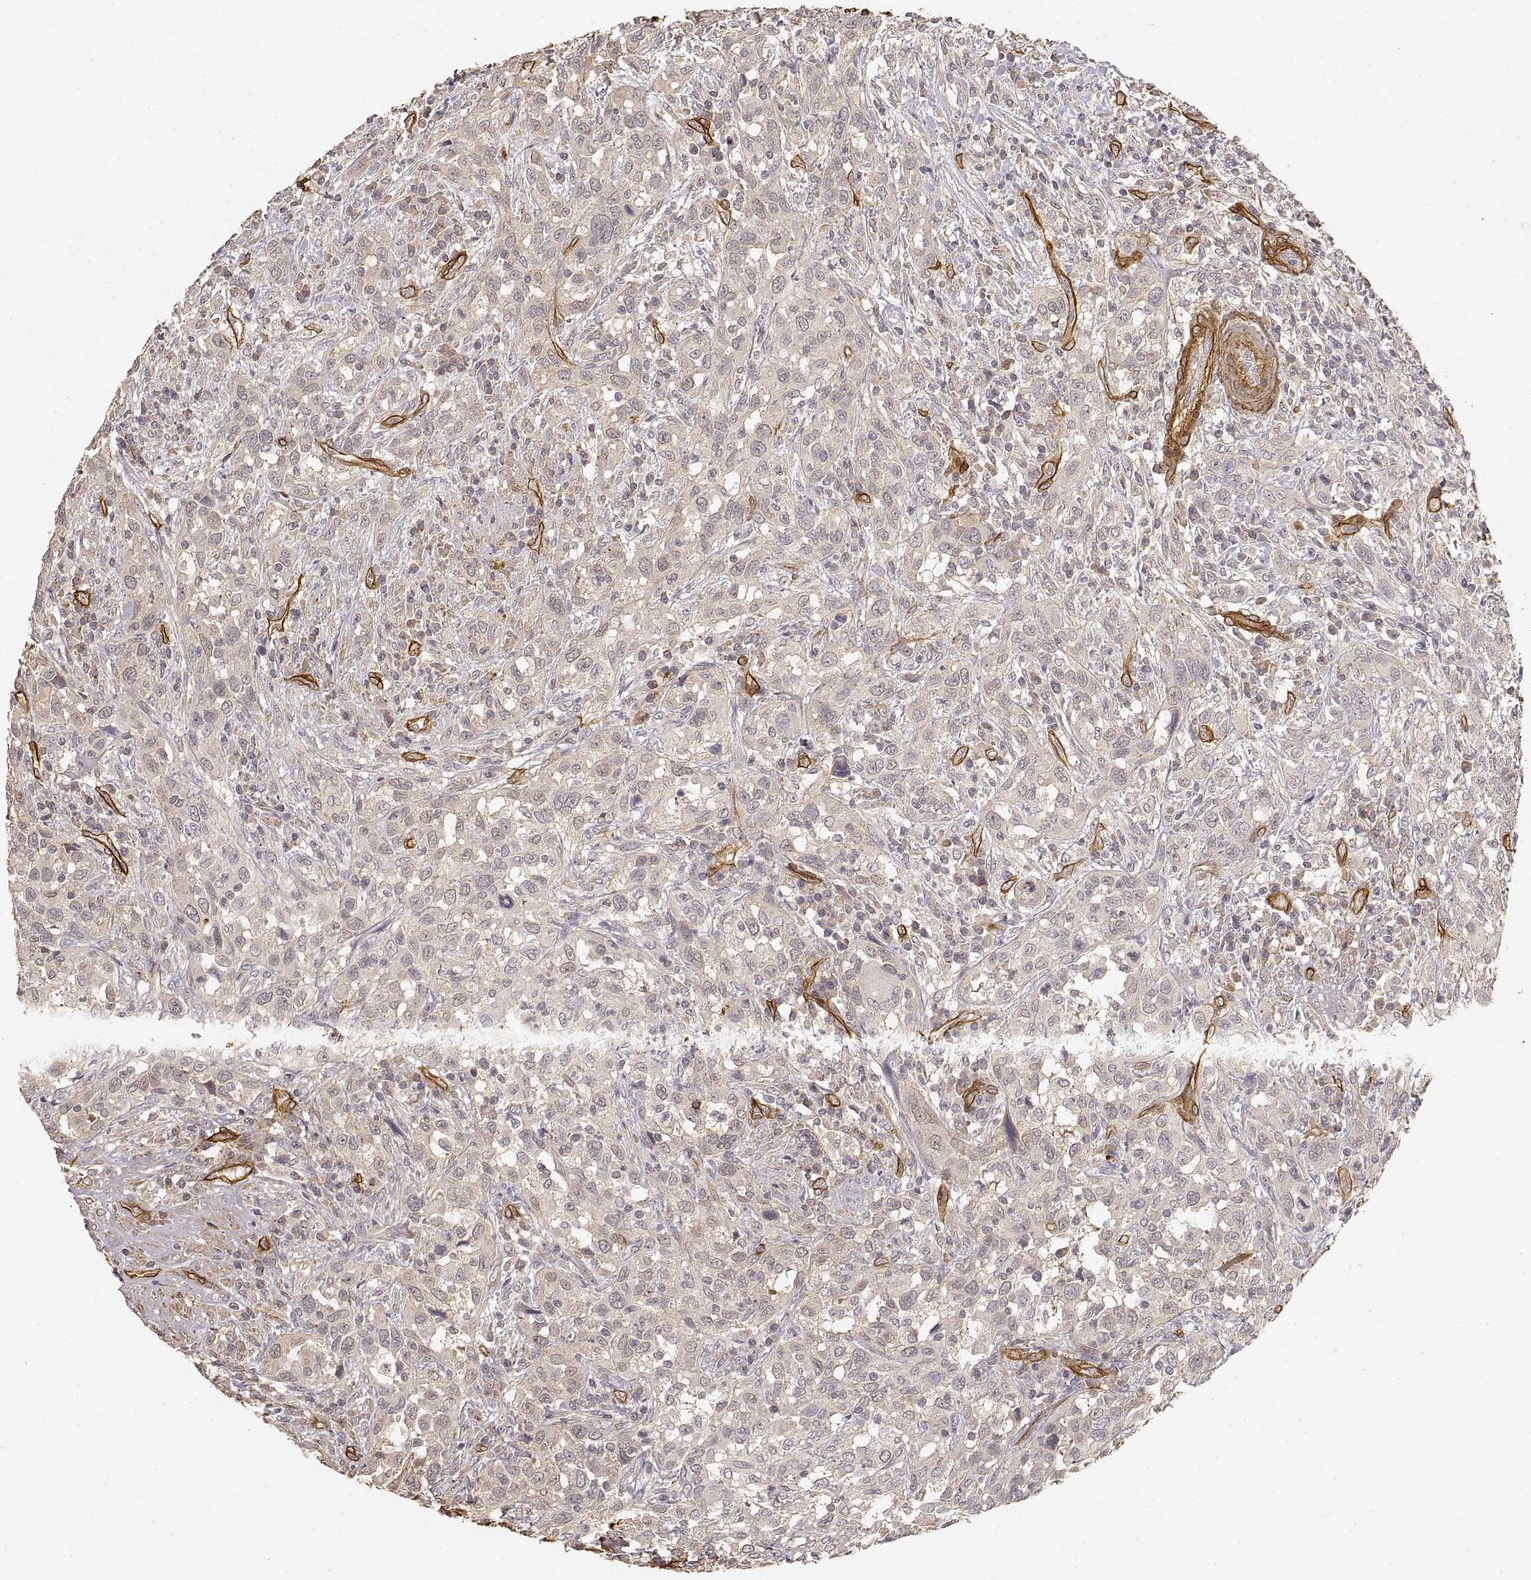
{"staining": {"intensity": "weak", "quantity": "<25%", "location": "cytoplasmic/membranous"}, "tissue": "urothelial cancer", "cell_type": "Tumor cells", "image_type": "cancer", "snomed": [{"axis": "morphology", "description": "Urothelial carcinoma, NOS"}, {"axis": "morphology", "description": "Urothelial carcinoma, High grade"}, {"axis": "topography", "description": "Urinary bladder"}], "caption": "This is an immunohistochemistry (IHC) photomicrograph of human urothelial cancer. There is no staining in tumor cells.", "gene": "LAMA4", "patient": {"sex": "female", "age": 64}}